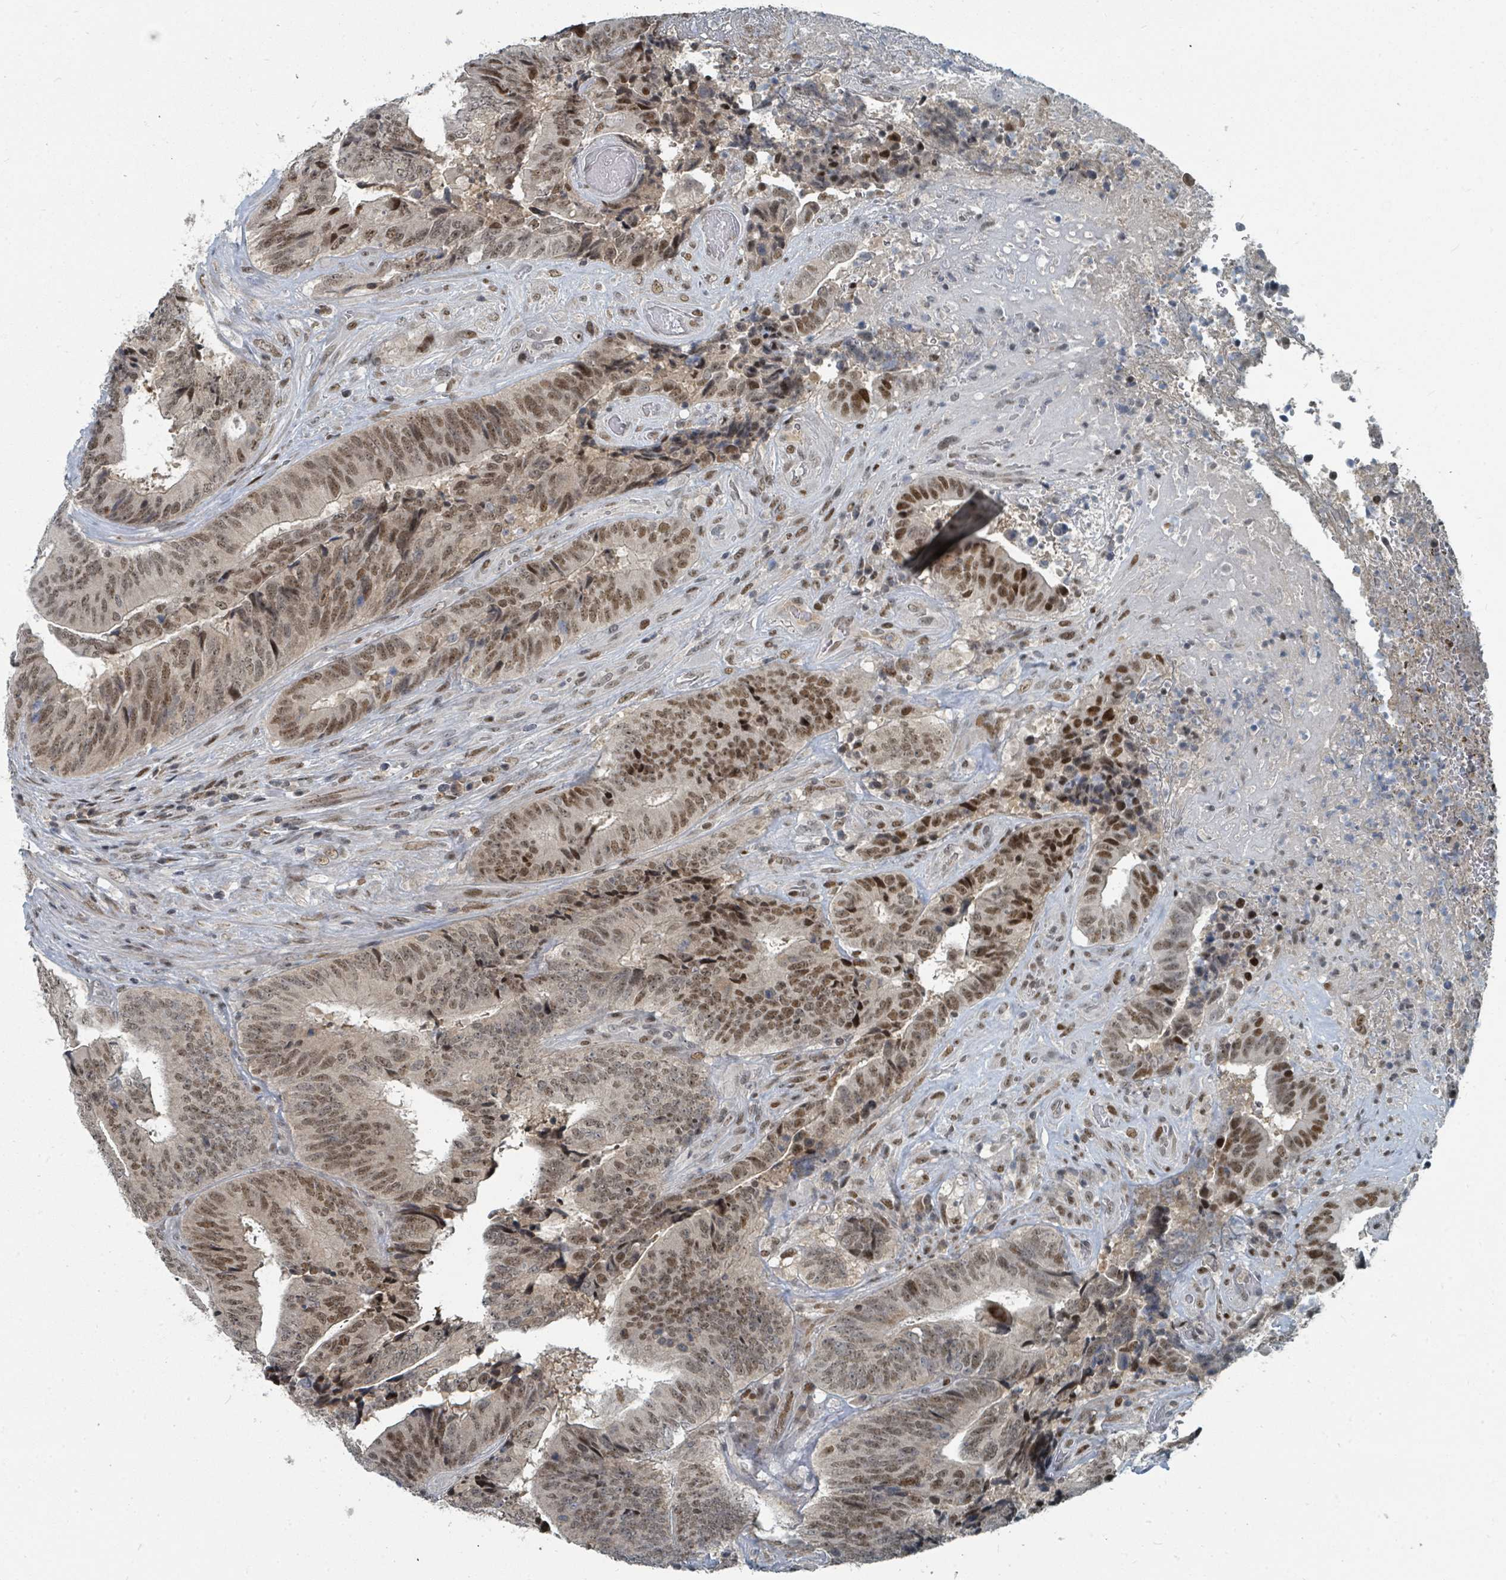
{"staining": {"intensity": "moderate", "quantity": ">75%", "location": "nuclear"}, "tissue": "colorectal cancer", "cell_type": "Tumor cells", "image_type": "cancer", "snomed": [{"axis": "morphology", "description": "Adenocarcinoma, NOS"}, {"axis": "topography", "description": "Rectum"}], "caption": "Protein expression analysis of human adenocarcinoma (colorectal) reveals moderate nuclear expression in about >75% of tumor cells. (brown staining indicates protein expression, while blue staining denotes nuclei).", "gene": "UCK1", "patient": {"sex": "male", "age": 72}}